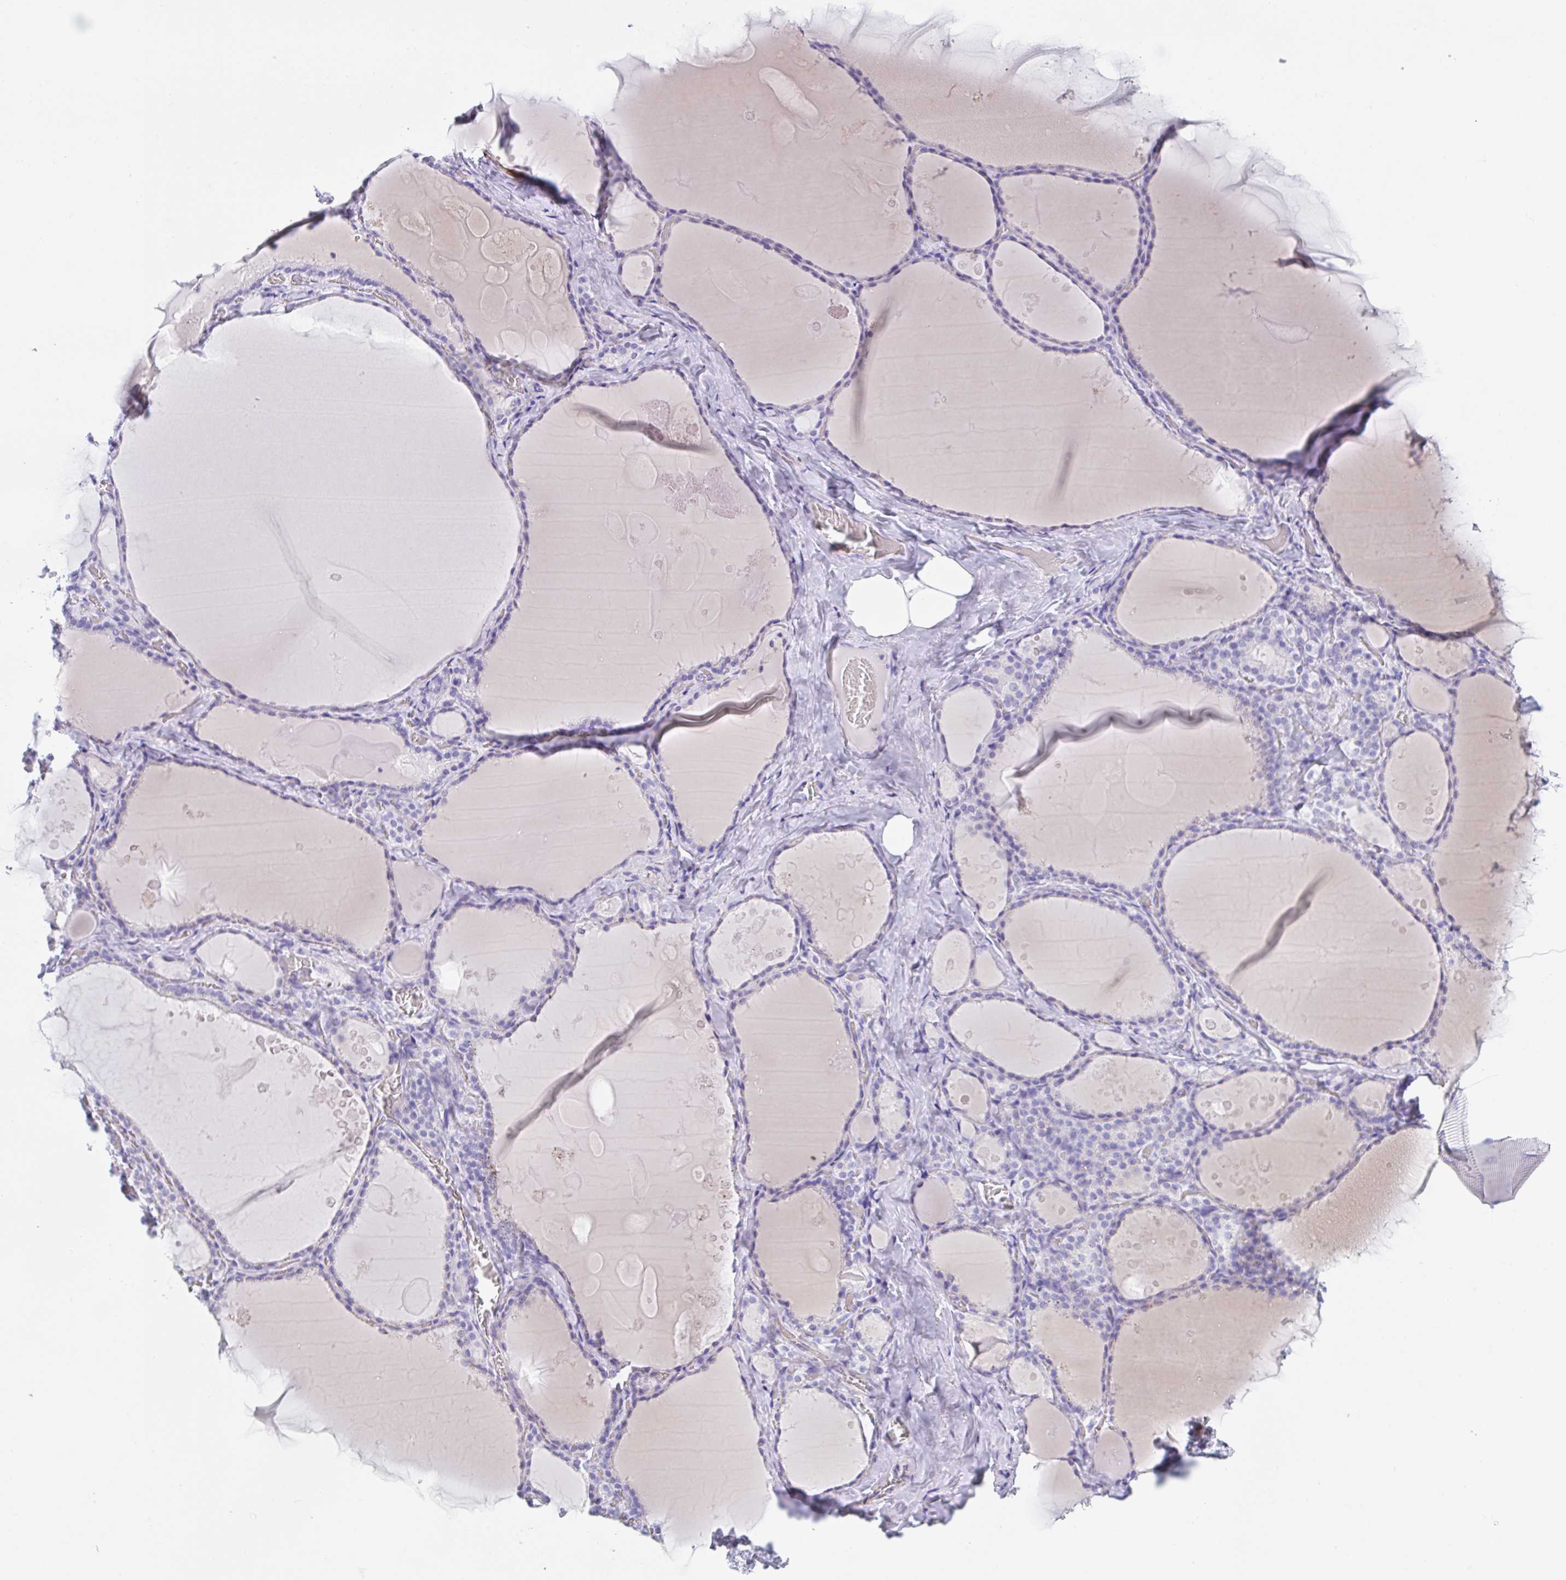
{"staining": {"intensity": "negative", "quantity": "none", "location": "none"}, "tissue": "thyroid gland", "cell_type": "Glandular cells", "image_type": "normal", "snomed": [{"axis": "morphology", "description": "Normal tissue, NOS"}, {"axis": "topography", "description": "Thyroid gland"}], "caption": "Thyroid gland stained for a protein using immunohistochemistry (IHC) shows no staining glandular cells.", "gene": "TAS2R41", "patient": {"sex": "male", "age": 56}}